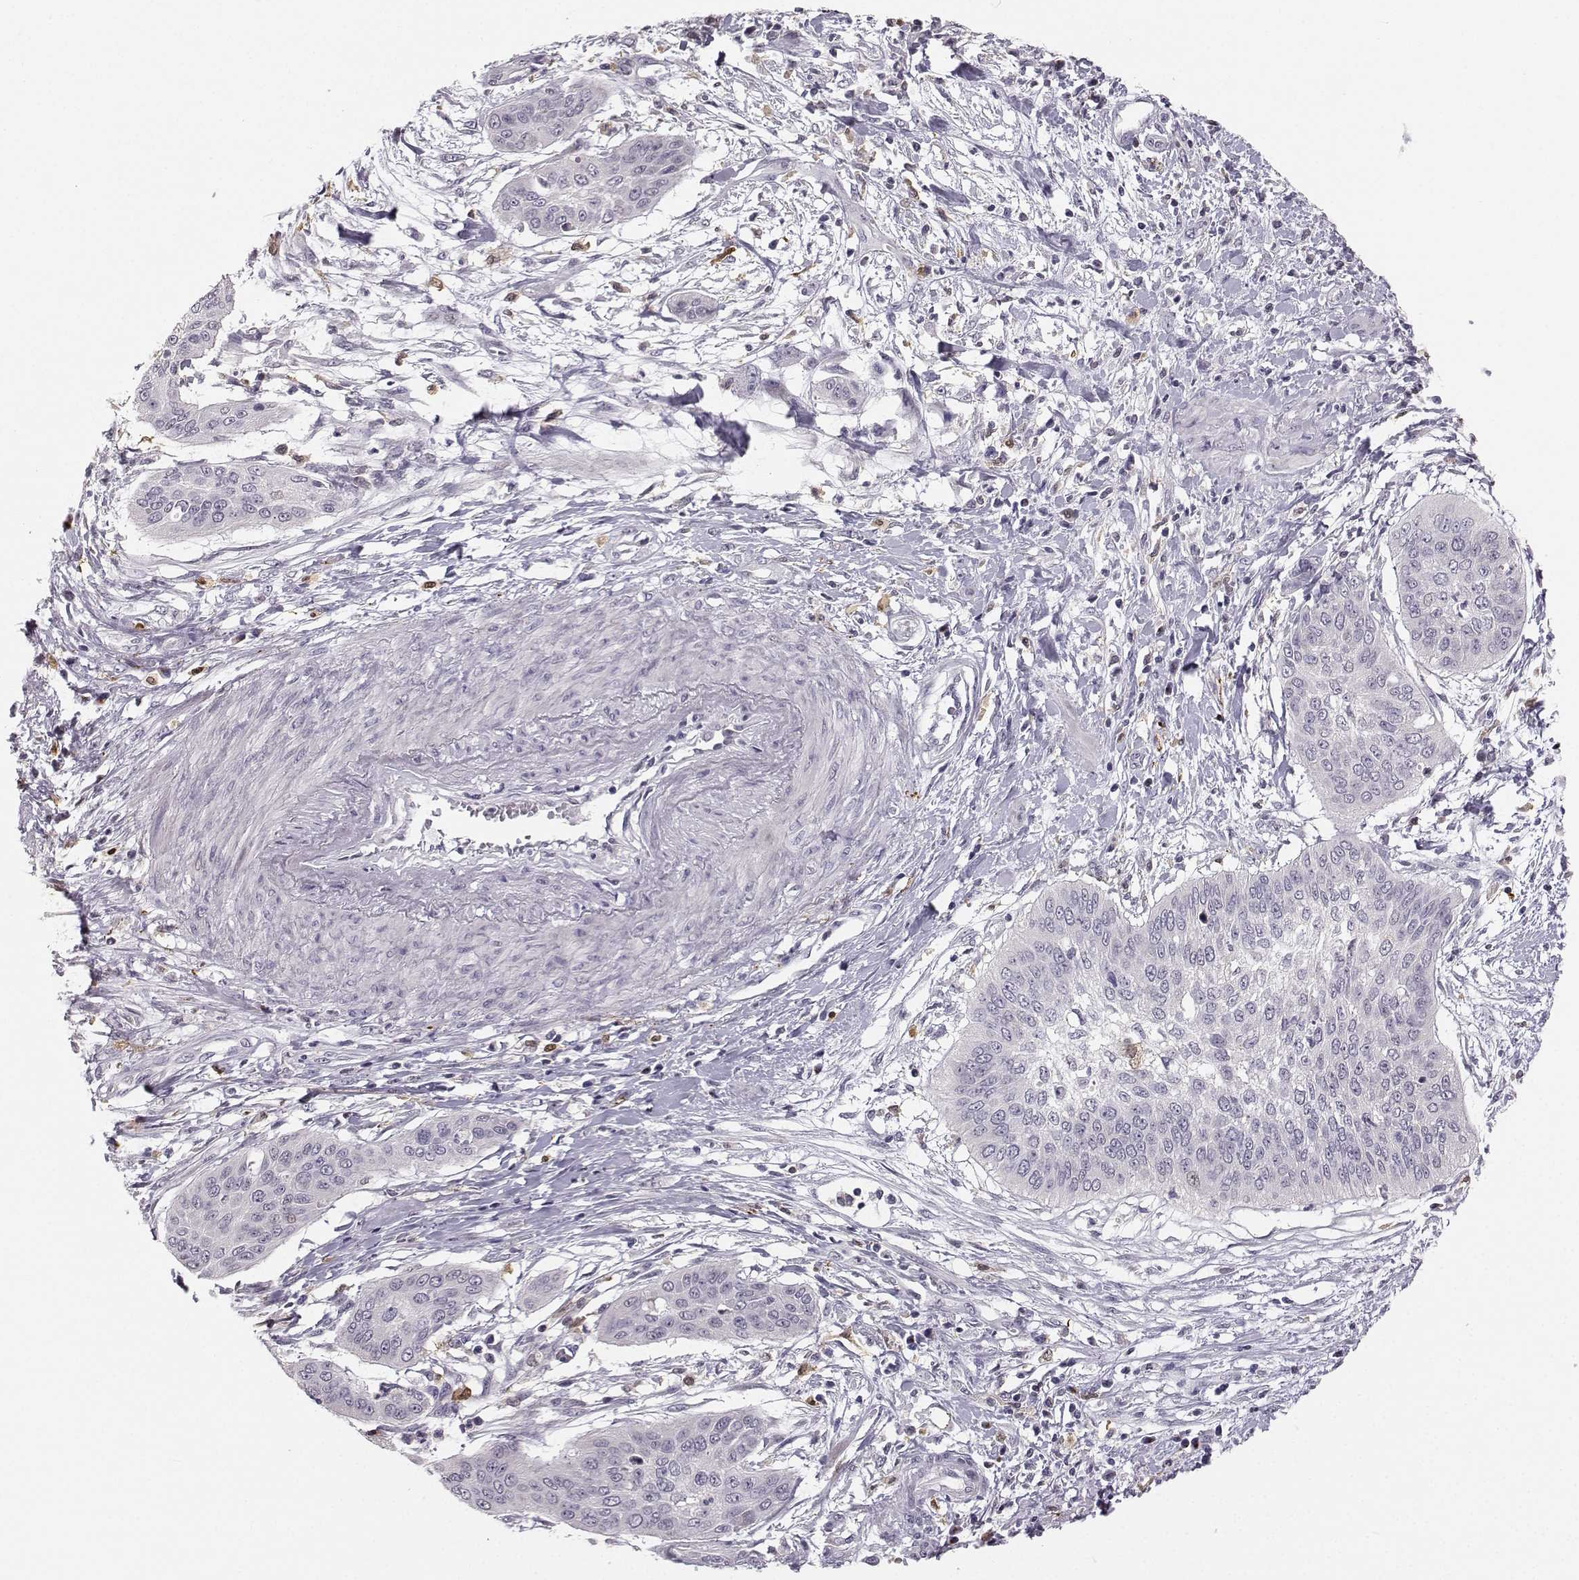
{"staining": {"intensity": "negative", "quantity": "none", "location": "none"}, "tissue": "cervical cancer", "cell_type": "Tumor cells", "image_type": "cancer", "snomed": [{"axis": "morphology", "description": "Squamous cell carcinoma, NOS"}, {"axis": "topography", "description": "Cervix"}], "caption": "The immunohistochemistry (IHC) micrograph has no significant expression in tumor cells of squamous cell carcinoma (cervical) tissue.", "gene": "HTR7", "patient": {"sex": "female", "age": 39}}